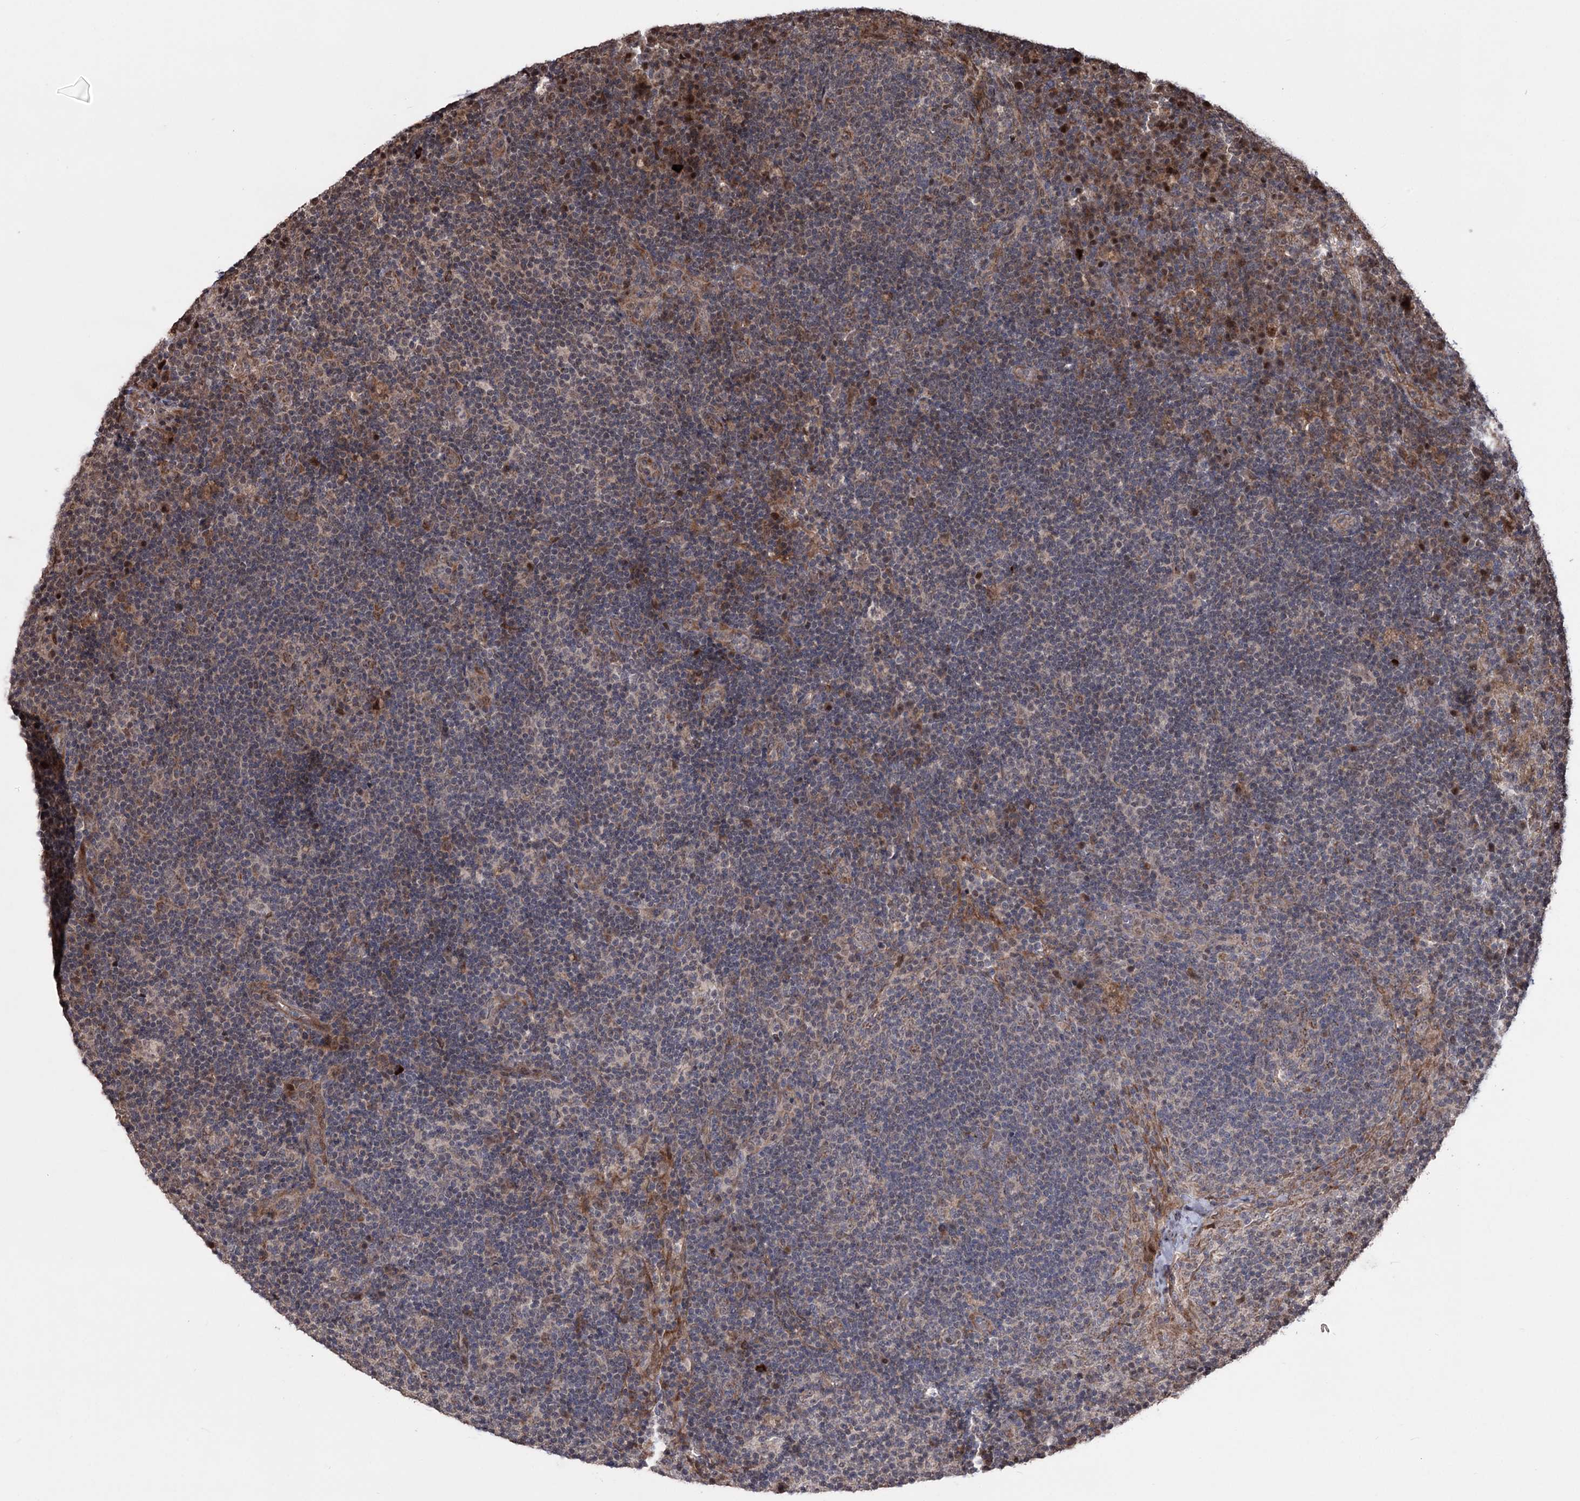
{"staining": {"intensity": "negative", "quantity": "none", "location": "none"}, "tissue": "lymph node", "cell_type": "Germinal center cells", "image_type": "normal", "snomed": [{"axis": "morphology", "description": "Normal tissue, NOS"}, {"axis": "topography", "description": "Lymph node"}], "caption": "IHC of benign human lymph node demonstrates no expression in germinal center cells. The staining was performed using DAB to visualize the protein expression in brown, while the nuclei were stained in blue with hematoxylin (Magnification: 20x).", "gene": "CPNE8", "patient": {"sex": "female", "age": 70}}